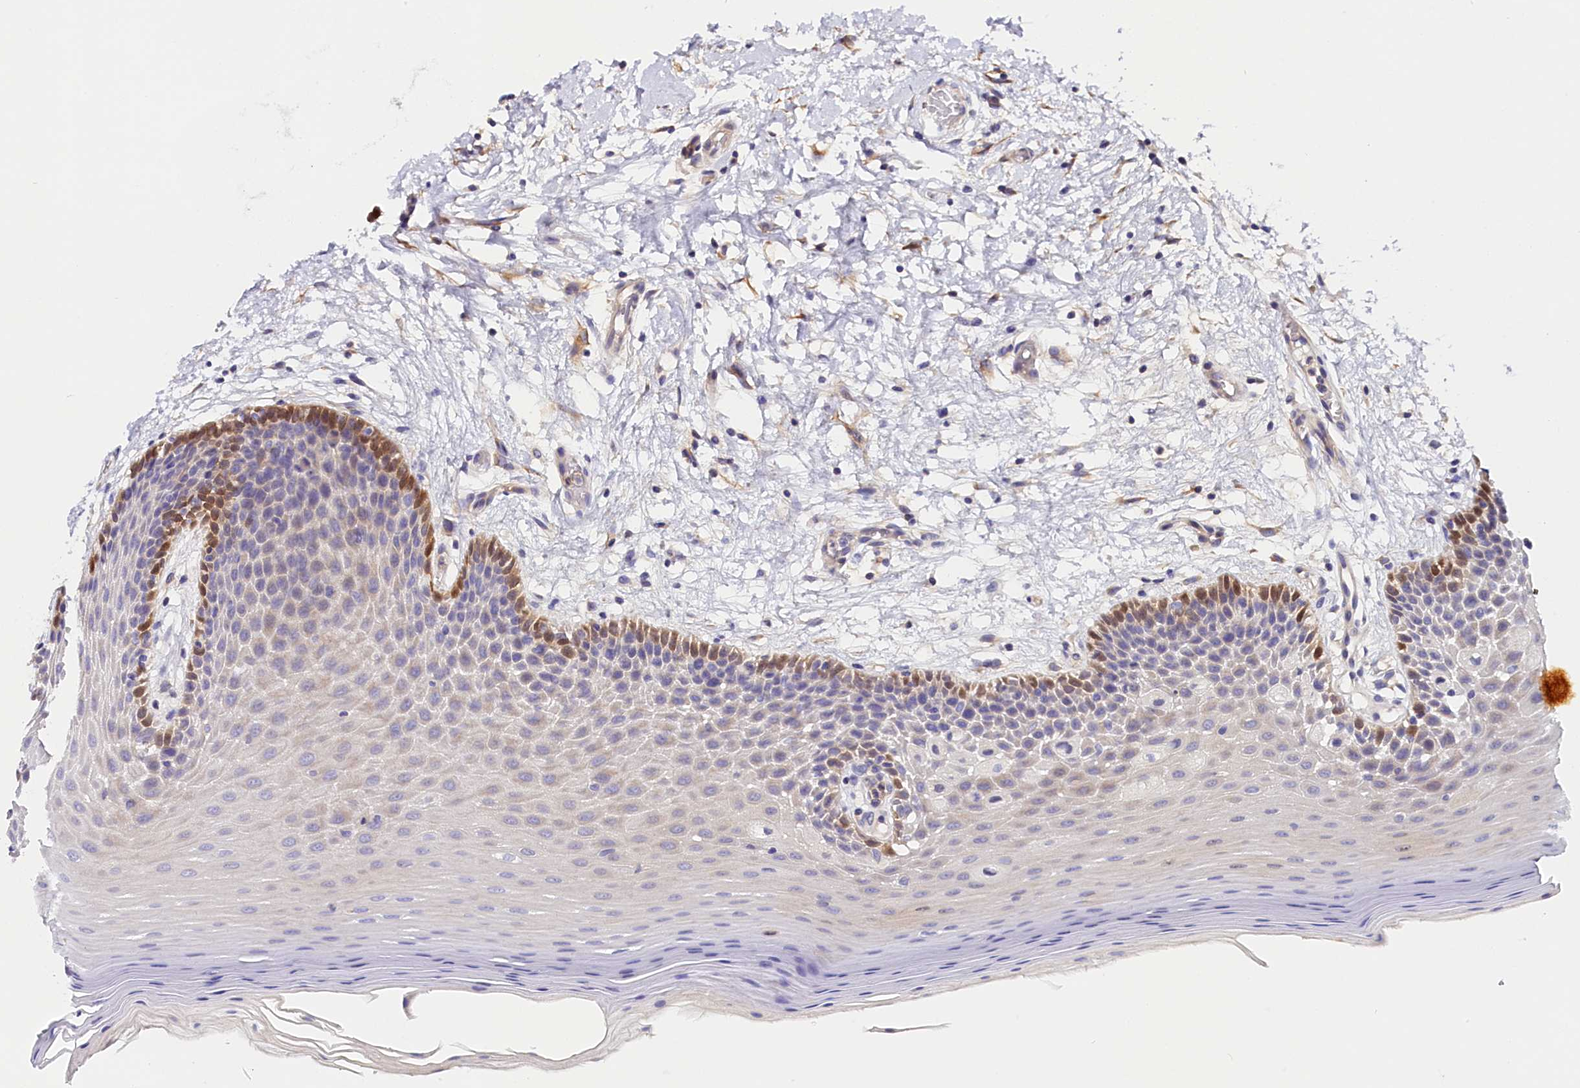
{"staining": {"intensity": "moderate", "quantity": "<25%", "location": "cytoplasmic/membranous"}, "tissue": "oral mucosa", "cell_type": "Squamous epithelial cells", "image_type": "normal", "snomed": [{"axis": "morphology", "description": "Normal tissue, NOS"}, {"axis": "topography", "description": "Oral tissue"}, {"axis": "topography", "description": "Tounge, NOS"}], "caption": "Squamous epithelial cells reveal low levels of moderate cytoplasmic/membranous staining in approximately <25% of cells in benign oral mucosa. Immunohistochemistry stains the protein in brown and the nuclei are stained blue.", "gene": "KATNB1", "patient": {"sex": "male", "age": 47}}